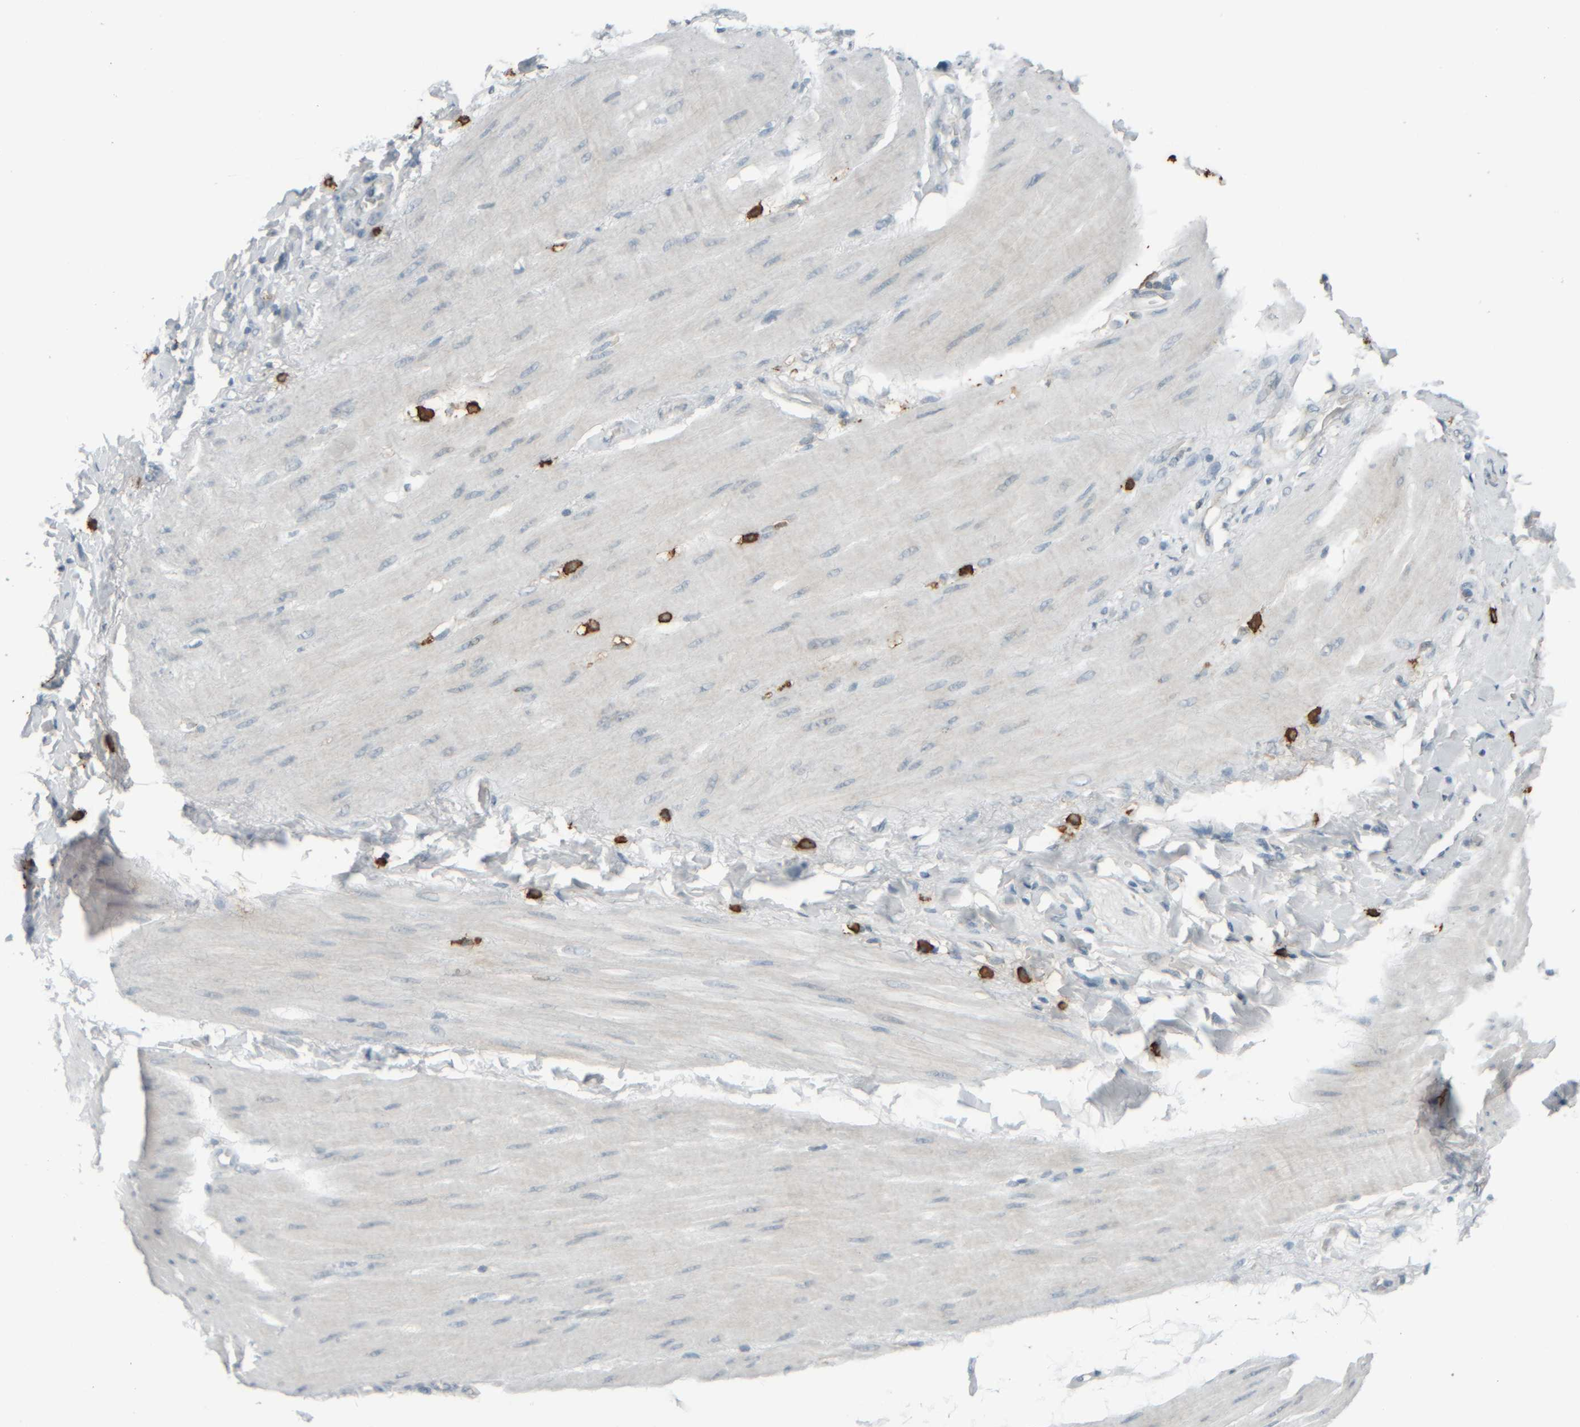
{"staining": {"intensity": "negative", "quantity": "none", "location": "none"}, "tissue": "stomach cancer", "cell_type": "Tumor cells", "image_type": "cancer", "snomed": [{"axis": "morphology", "description": "Normal tissue, NOS"}, {"axis": "morphology", "description": "Adenocarcinoma, NOS"}, {"axis": "topography", "description": "Stomach"}], "caption": "The micrograph displays no staining of tumor cells in stomach adenocarcinoma.", "gene": "TPSAB1", "patient": {"sex": "male", "age": 82}}